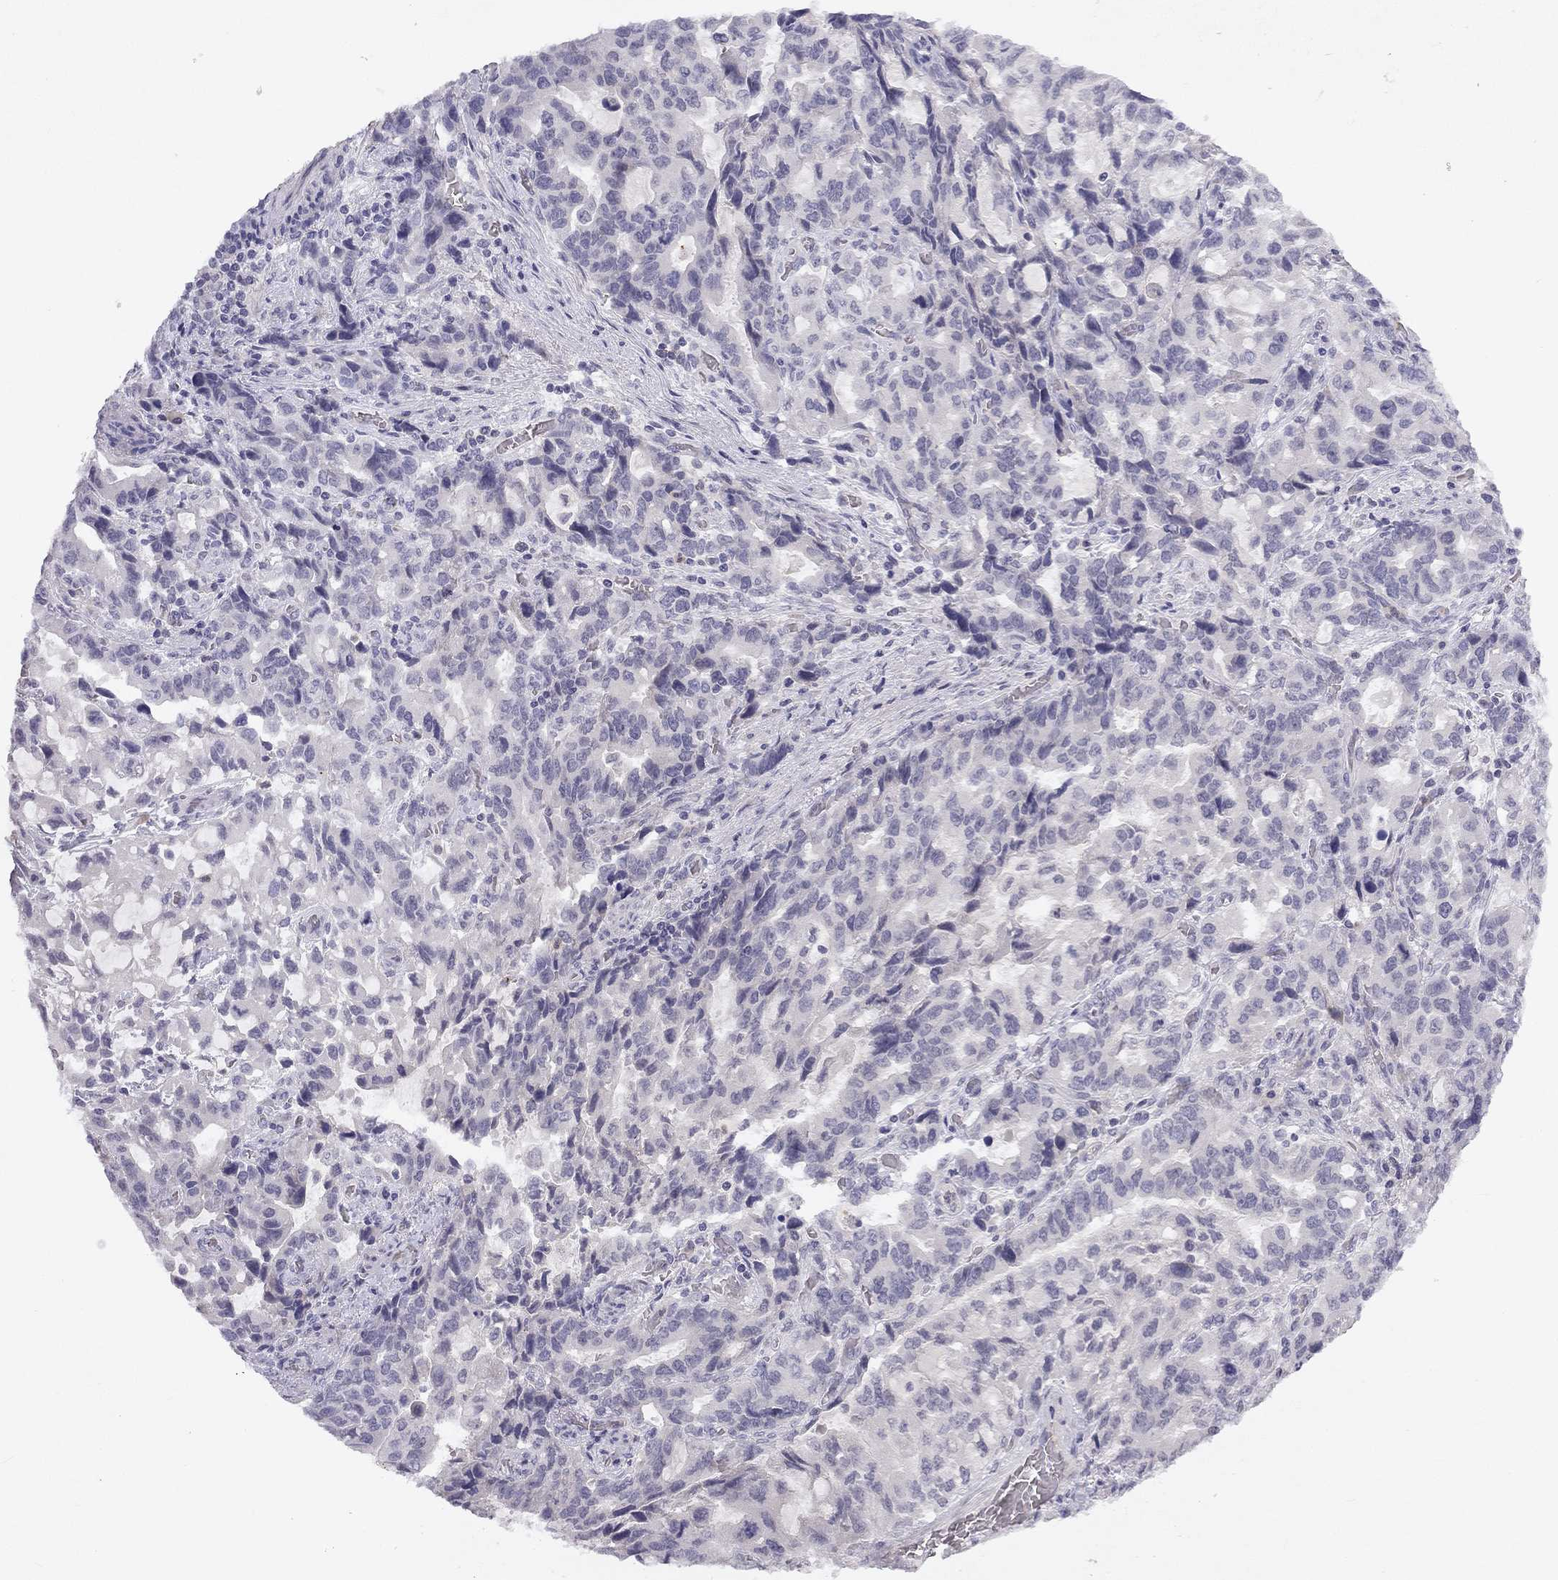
{"staining": {"intensity": "negative", "quantity": "none", "location": "none"}, "tissue": "stomach cancer", "cell_type": "Tumor cells", "image_type": "cancer", "snomed": [{"axis": "morphology", "description": "Adenocarcinoma, NOS"}, {"axis": "topography", "description": "Stomach, upper"}], "caption": "A high-resolution histopathology image shows IHC staining of stomach cancer, which demonstrates no significant positivity in tumor cells.", "gene": "SLC6A4", "patient": {"sex": "male", "age": 85}}